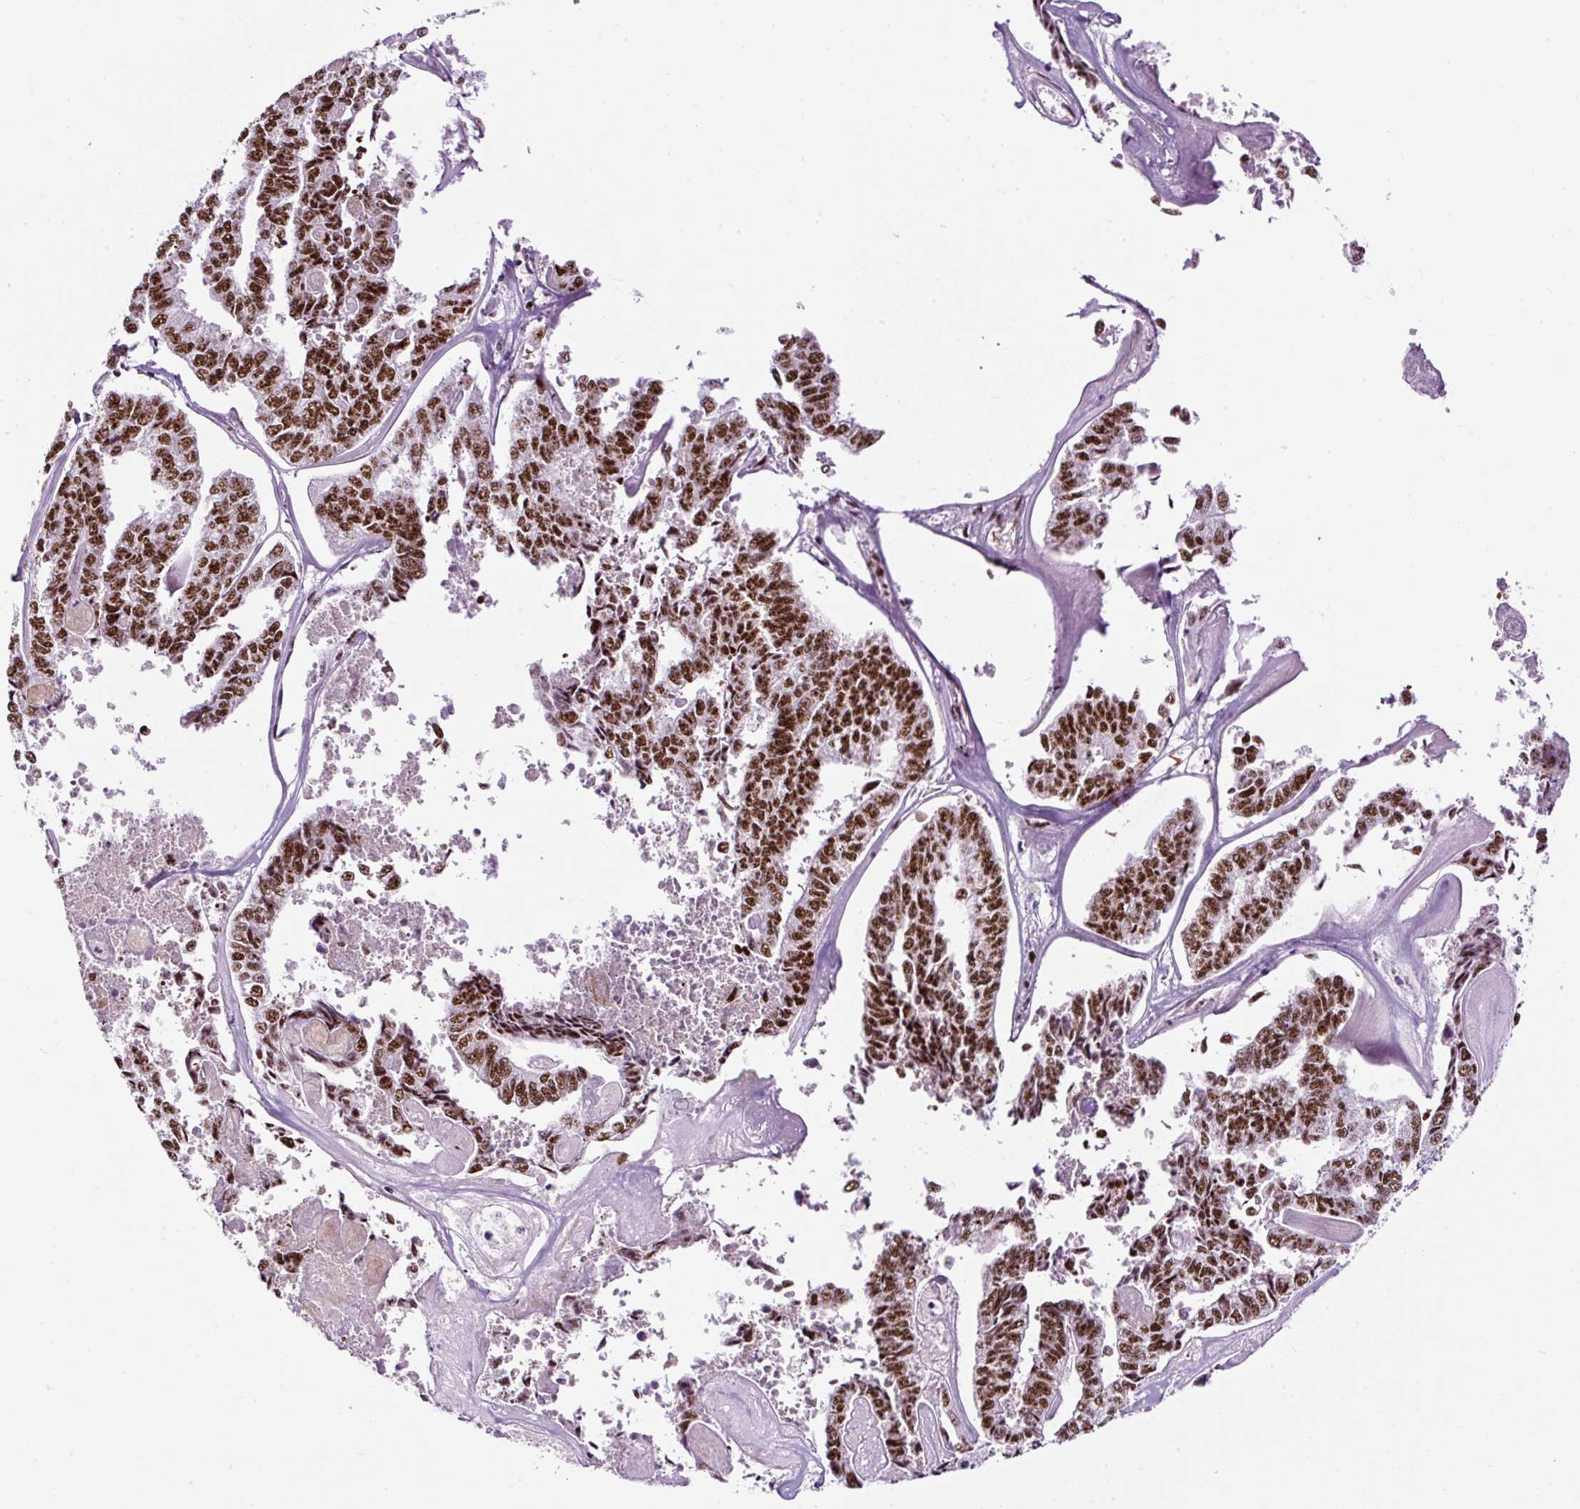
{"staining": {"intensity": "strong", "quantity": ">75%", "location": "nuclear"}, "tissue": "endometrial cancer", "cell_type": "Tumor cells", "image_type": "cancer", "snomed": [{"axis": "morphology", "description": "Adenocarcinoma, NOS"}, {"axis": "topography", "description": "Endometrium"}], "caption": "Strong nuclear protein expression is identified in about >75% of tumor cells in endometrial adenocarcinoma.", "gene": "LUC7L2", "patient": {"sex": "female", "age": 73}}